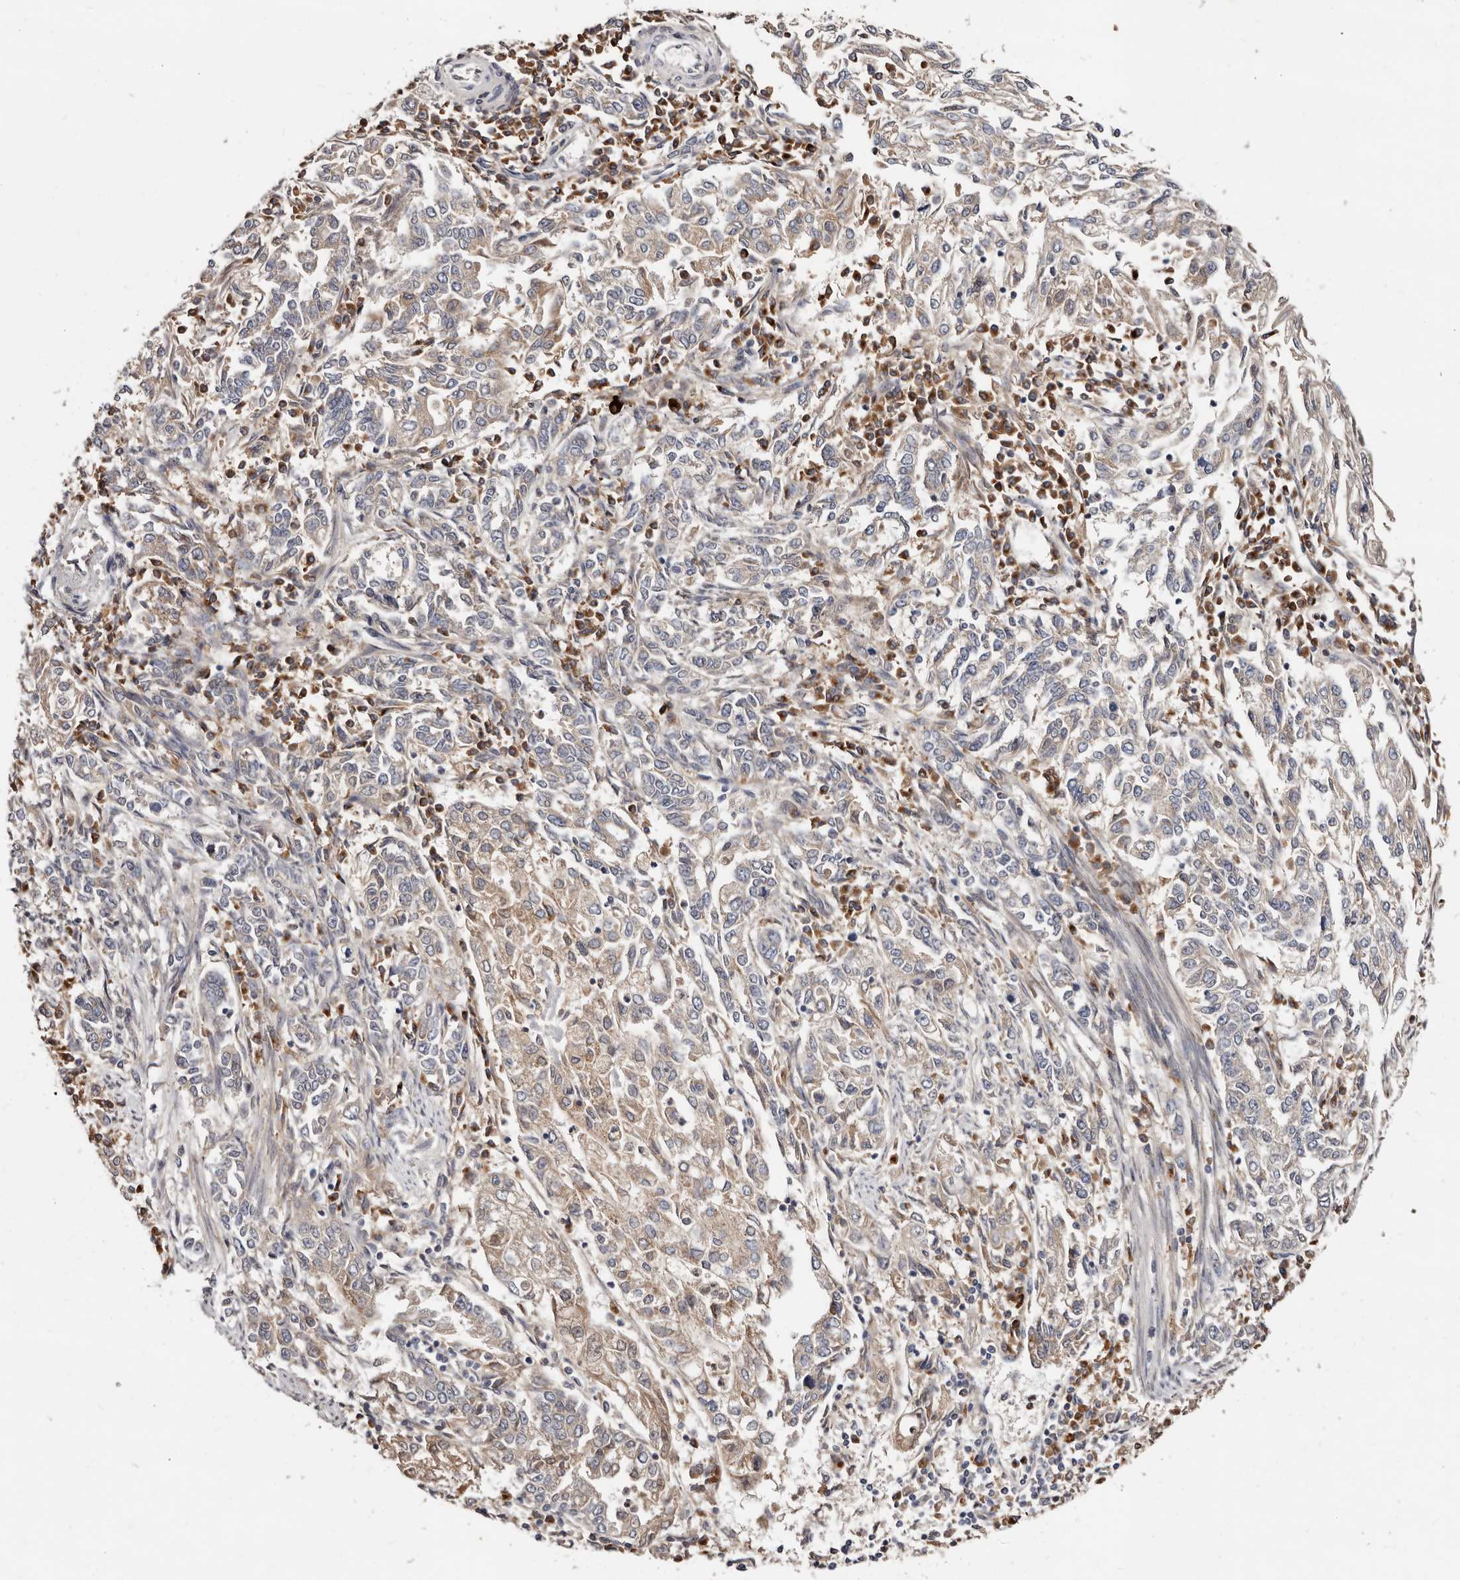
{"staining": {"intensity": "weak", "quantity": "<25%", "location": "cytoplasmic/membranous"}, "tissue": "endometrial cancer", "cell_type": "Tumor cells", "image_type": "cancer", "snomed": [{"axis": "morphology", "description": "Adenocarcinoma, NOS"}, {"axis": "topography", "description": "Endometrium"}], "caption": "A histopathology image of adenocarcinoma (endometrial) stained for a protein reveals no brown staining in tumor cells. (Brightfield microscopy of DAB immunohistochemistry at high magnification).", "gene": "DACT2", "patient": {"sex": "female", "age": 49}}